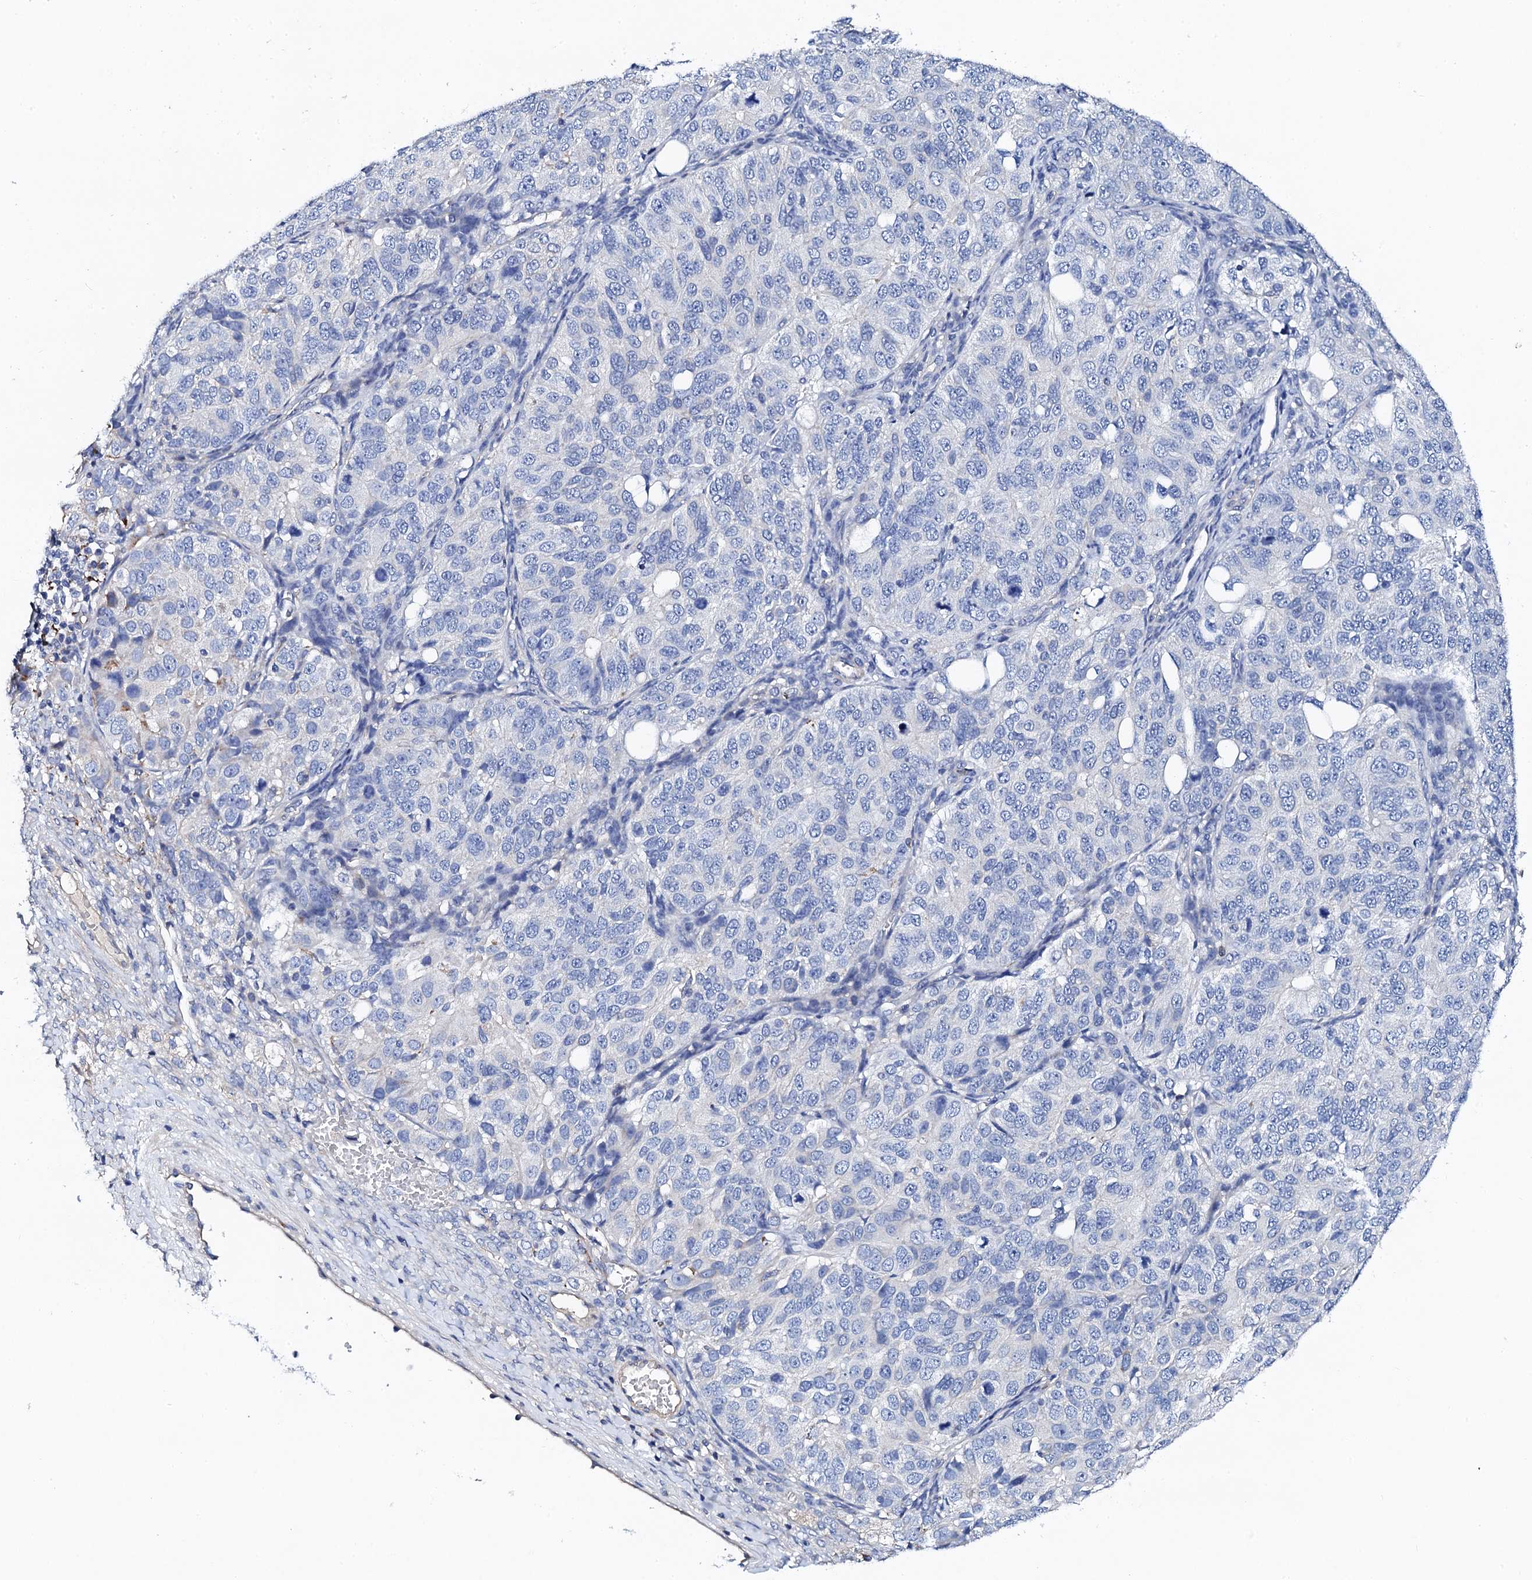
{"staining": {"intensity": "negative", "quantity": "none", "location": "none"}, "tissue": "ovarian cancer", "cell_type": "Tumor cells", "image_type": "cancer", "snomed": [{"axis": "morphology", "description": "Carcinoma, endometroid"}, {"axis": "topography", "description": "Ovary"}], "caption": "High power microscopy image of an immunohistochemistry histopathology image of ovarian endometroid carcinoma, revealing no significant positivity in tumor cells.", "gene": "KLHL32", "patient": {"sex": "female", "age": 51}}